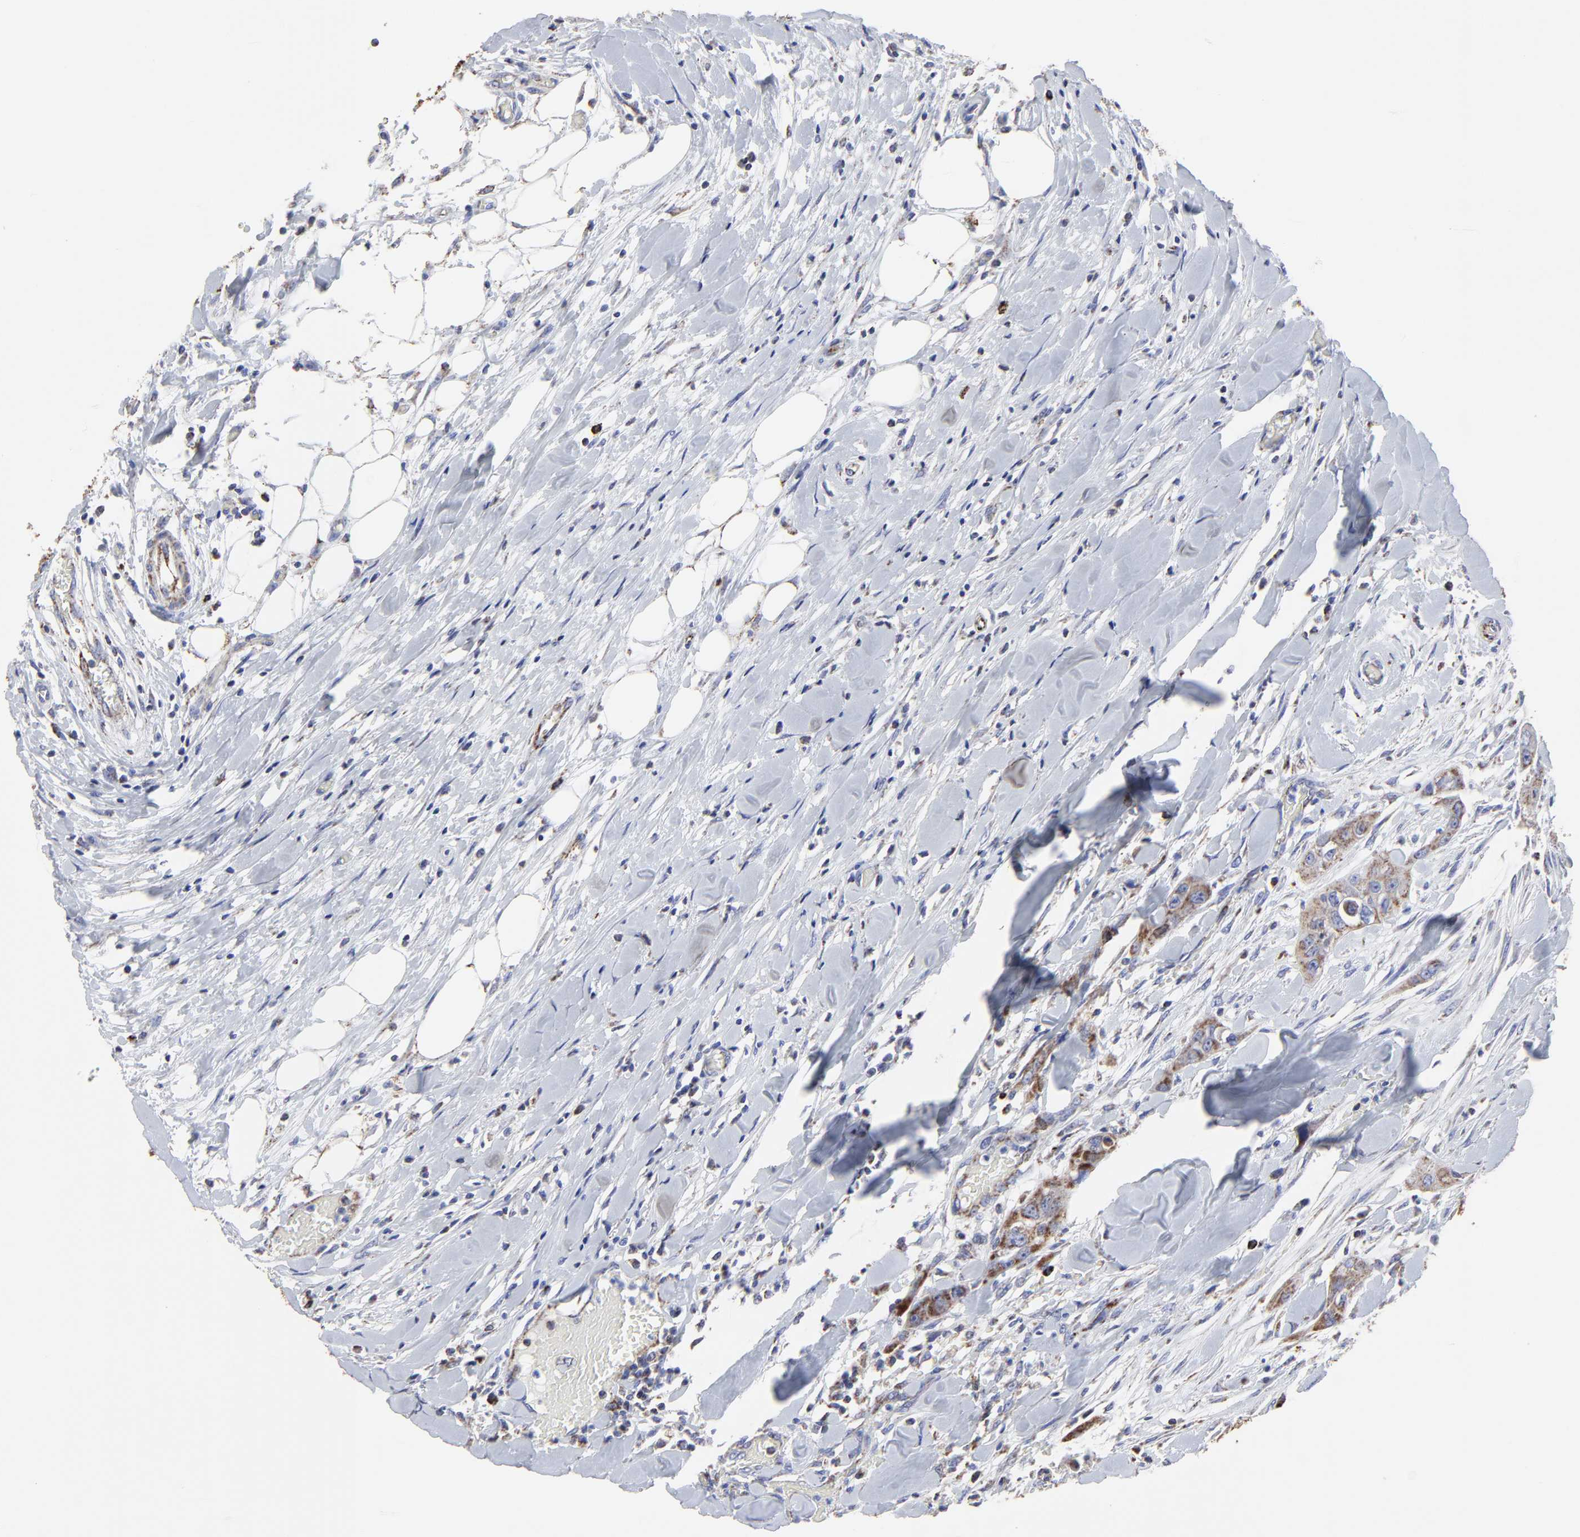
{"staining": {"intensity": "weak", "quantity": ">75%", "location": "cytoplasmic/membranous"}, "tissue": "head and neck cancer", "cell_type": "Tumor cells", "image_type": "cancer", "snomed": [{"axis": "morphology", "description": "Neoplasm, malignant, NOS"}, {"axis": "topography", "description": "Salivary gland"}, {"axis": "topography", "description": "Head-Neck"}], "caption": "A micrograph of head and neck cancer stained for a protein reveals weak cytoplasmic/membranous brown staining in tumor cells. (Stains: DAB (3,3'-diaminobenzidine) in brown, nuclei in blue, Microscopy: brightfield microscopy at high magnification).", "gene": "PINK1", "patient": {"sex": "male", "age": 43}}